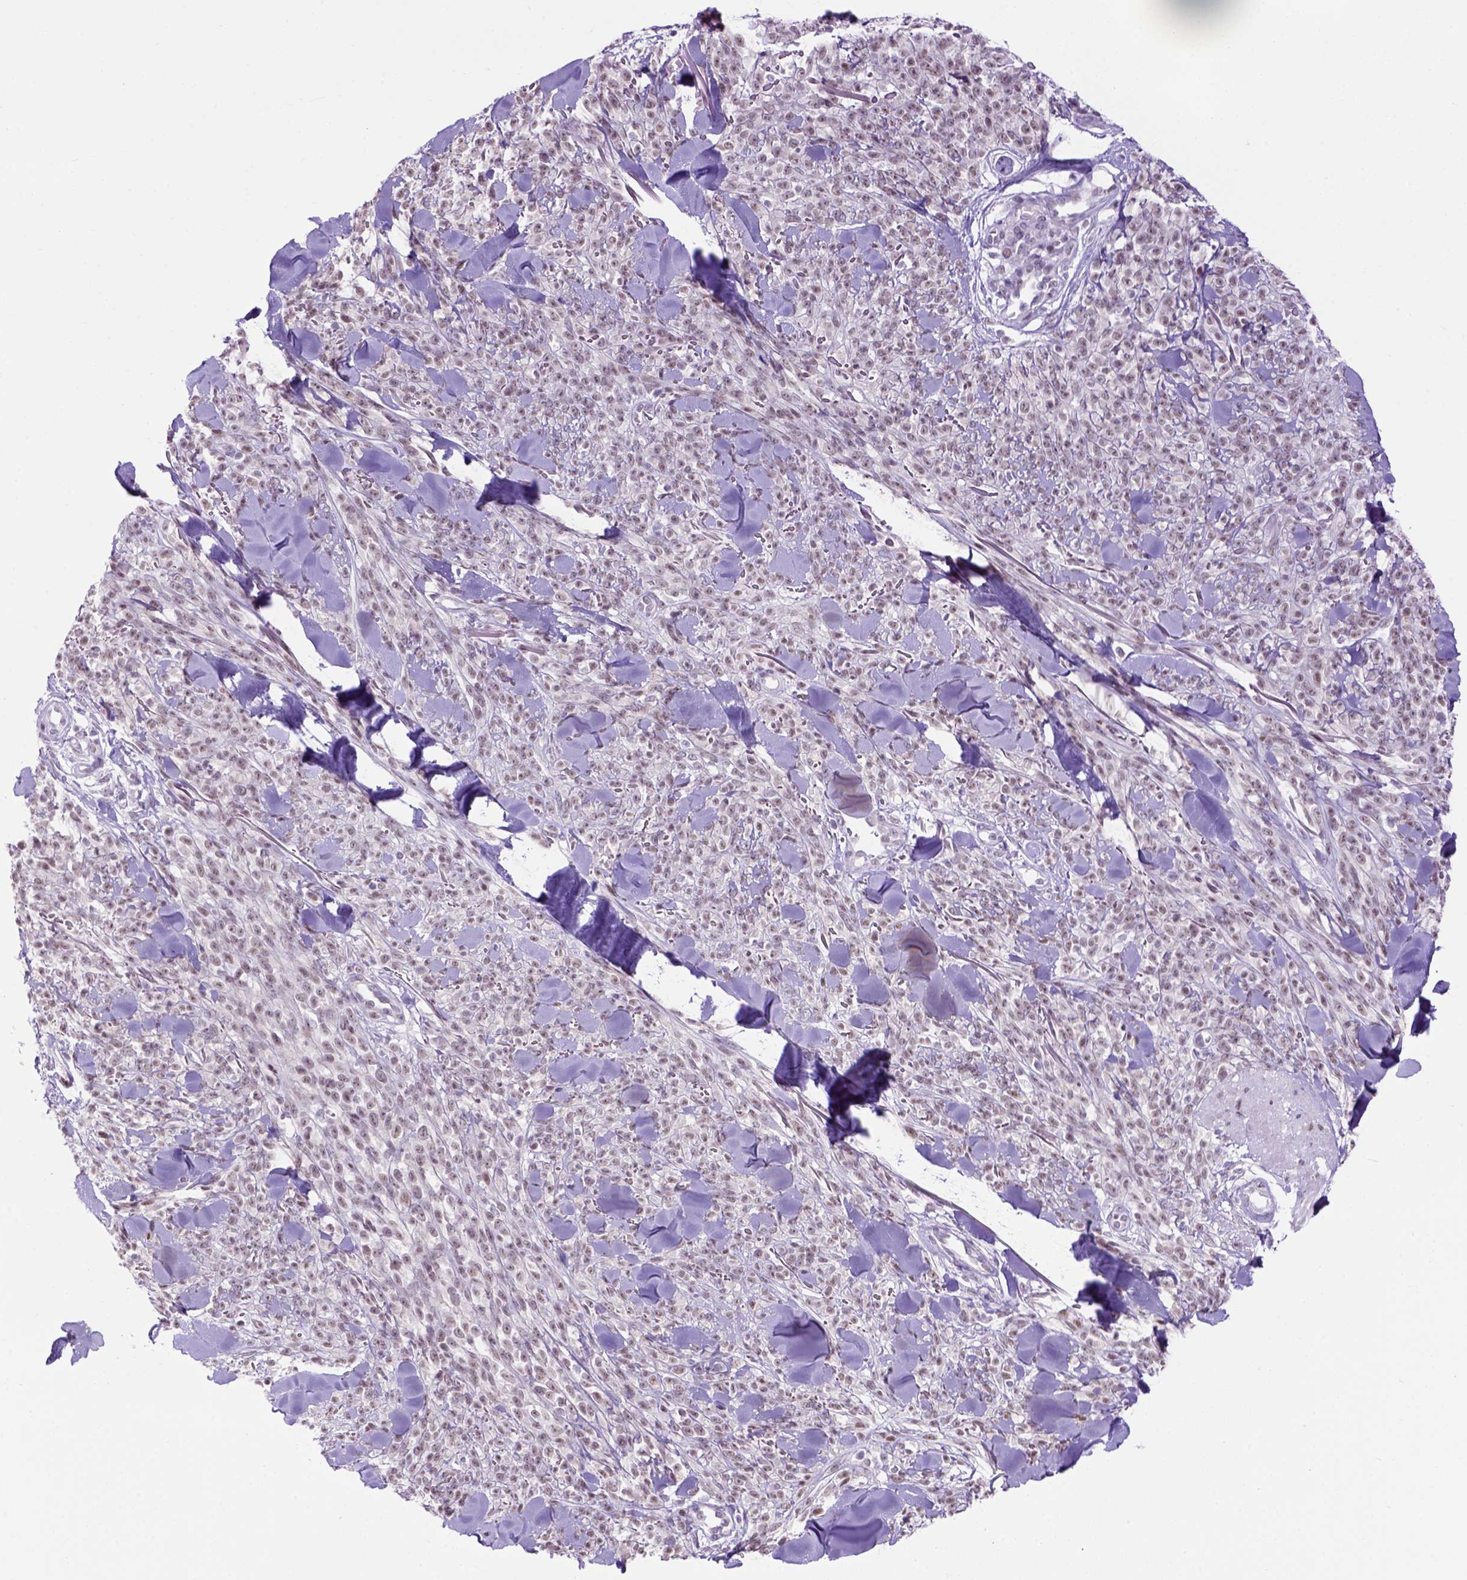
{"staining": {"intensity": "weak", "quantity": "<25%", "location": "nuclear"}, "tissue": "melanoma", "cell_type": "Tumor cells", "image_type": "cancer", "snomed": [{"axis": "morphology", "description": "Malignant melanoma, NOS"}, {"axis": "topography", "description": "Skin"}, {"axis": "topography", "description": "Skin of trunk"}], "caption": "DAB immunohistochemical staining of human malignant melanoma shows no significant staining in tumor cells. (DAB IHC with hematoxylin counter stain).", "gene": "TBPL1", "patient": {"sex": "male", "age": 74}}